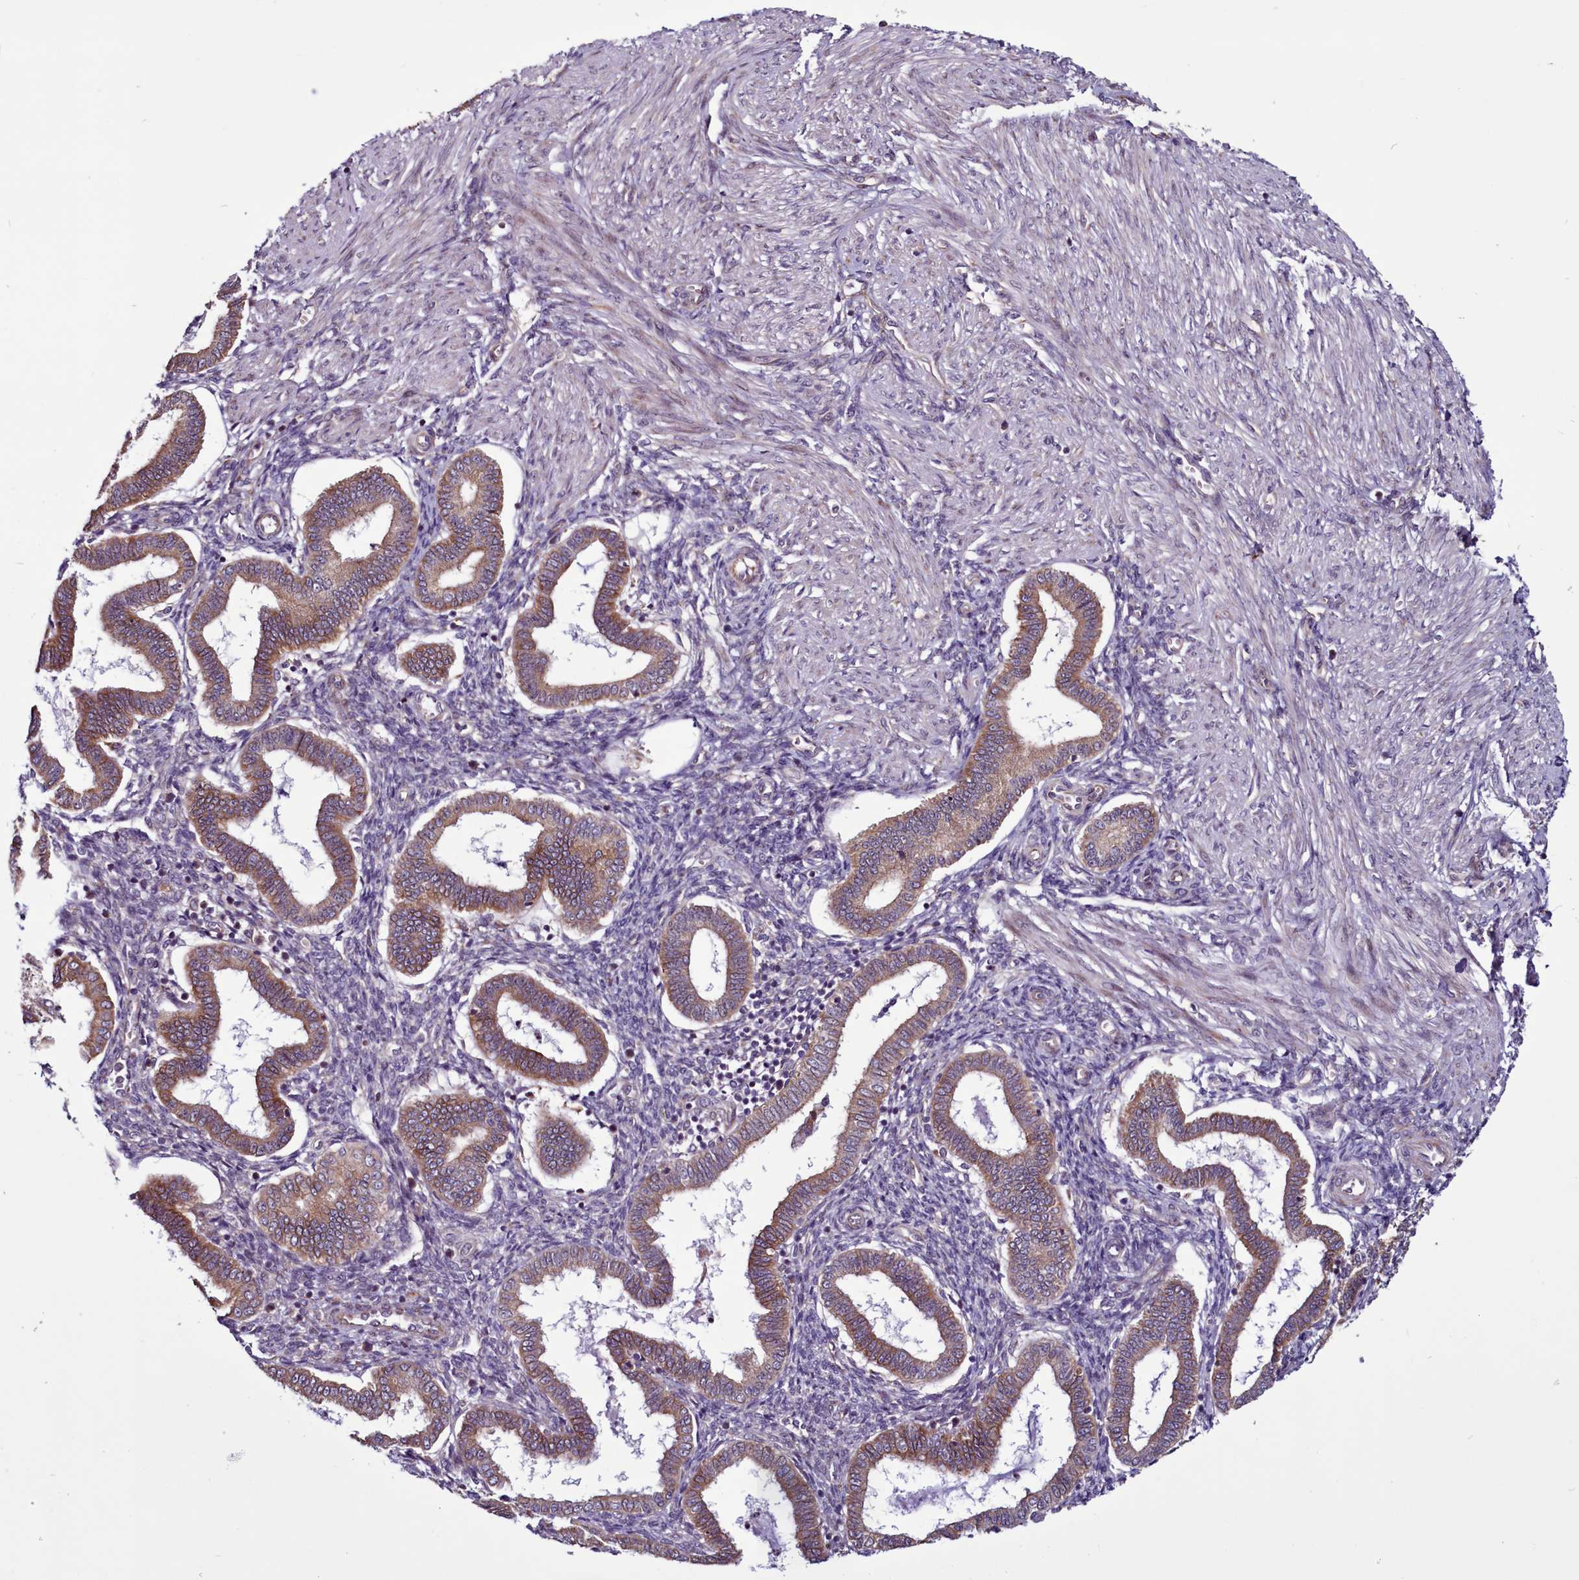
{"staining": {"intensity": "weak", "quantity": "<25%", "location": "cytoplasmic/membranous"}, "tissue": "endometrium", "cell_type": "Cells in endometrial stroma", "image_type": "normal", "snomed": [{"axis": "morphology", "description": "Normal tissue, NOS"}, {"axis": "topography", "description": "Endometrium"}], "caption": "Endometrium stained for a protein using IHC shows no expression cells in endometrial stroma.", "gene": "MCRIP1", "patient": {"sex": "female", "age": 24}}